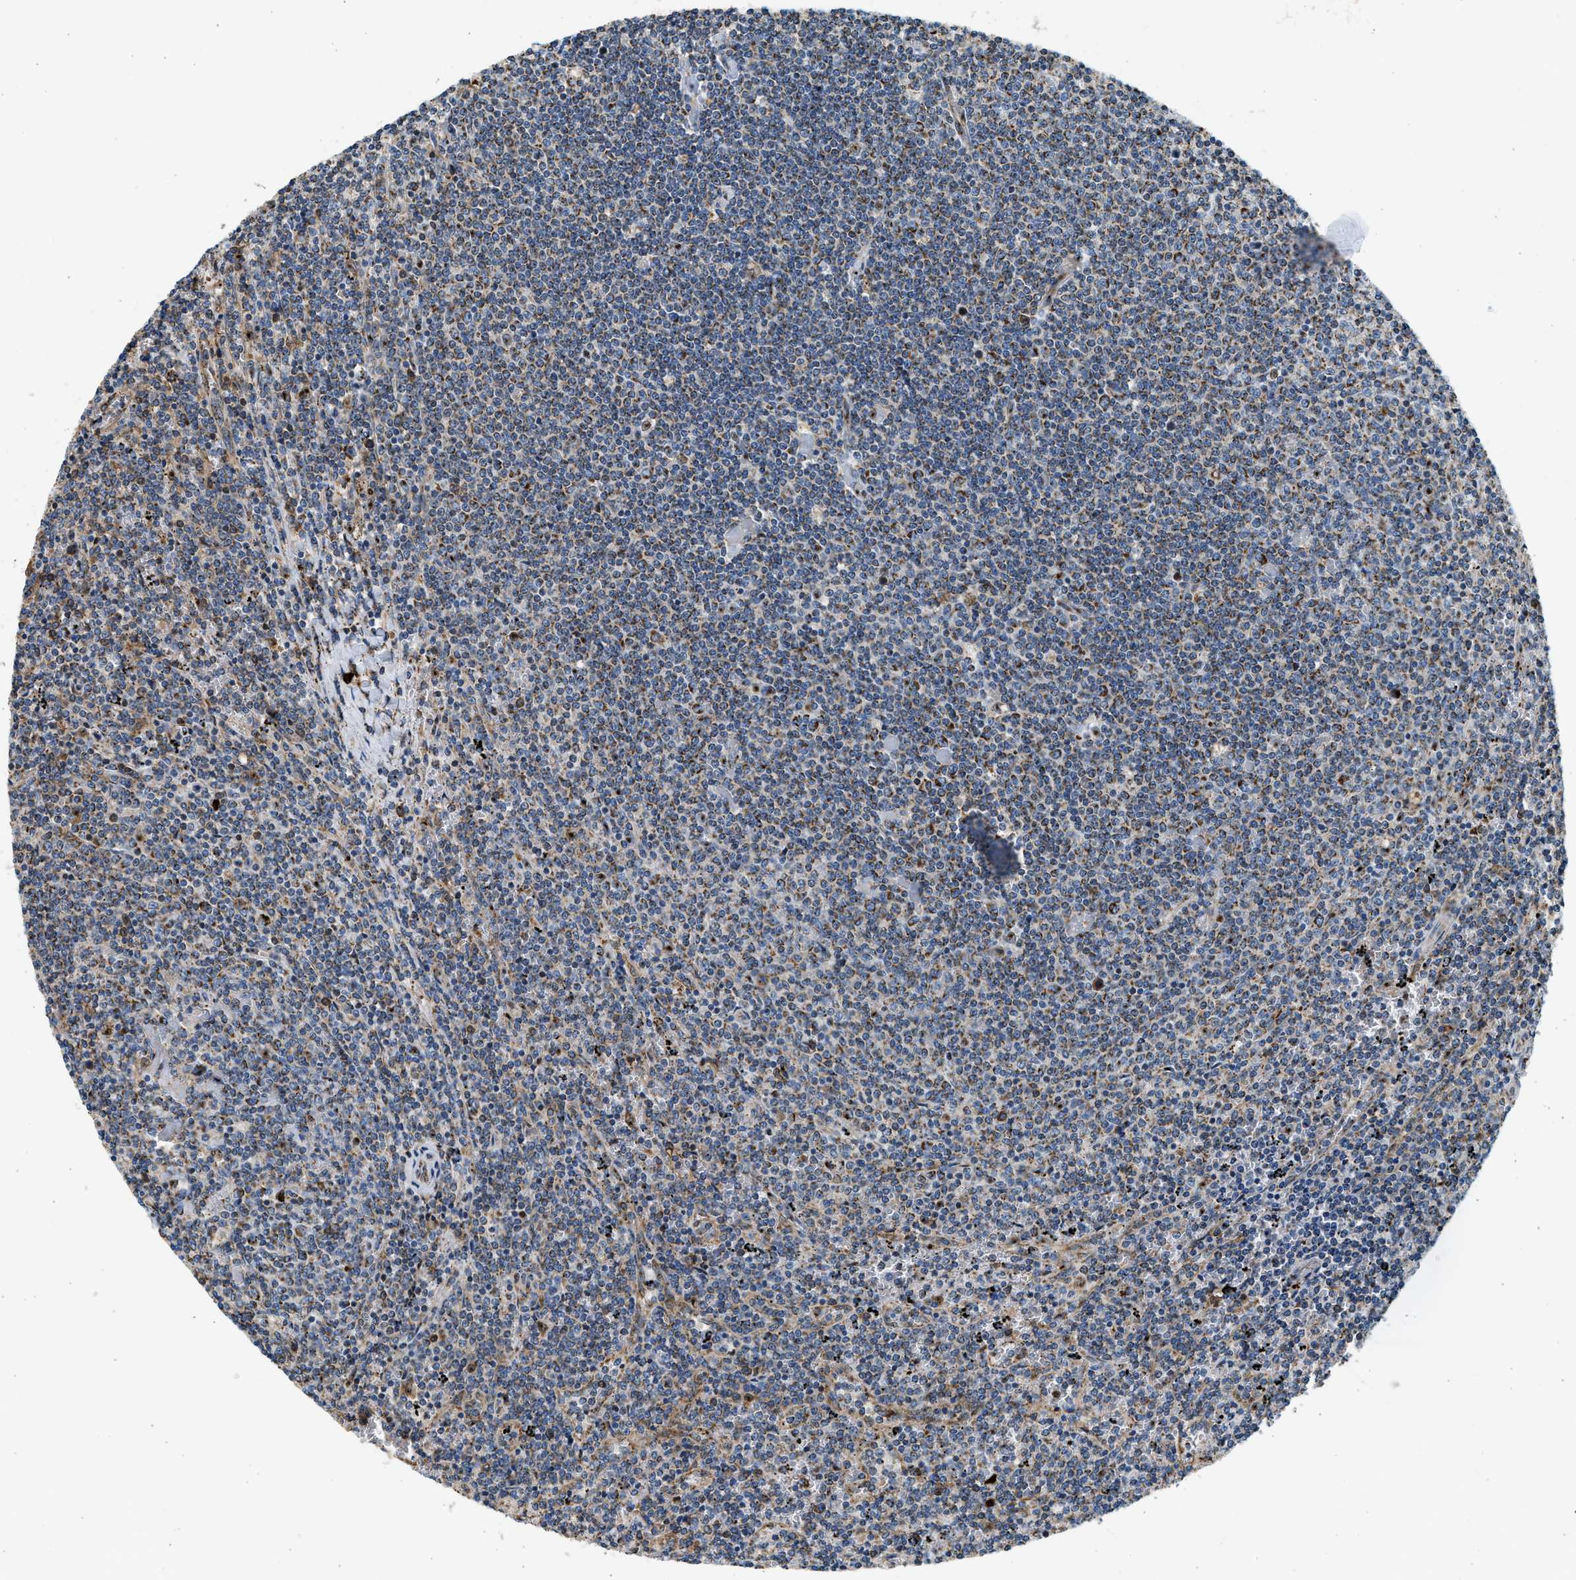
{"staining": {"intensity": "moderate", "quantity": "25%-75%", "location": "cytoplasmic/membranous"}, "tissue": "lymphoma", "cell_type": "Tumor cells", "image_type": "cancer", "snomed": [{"axis": "morphology", "description": "Malignant lymphoma, non-Hodgkin's type, Low grade"}, {"axis": "topography", "description": "Spleen"}], "caption": "This photomicrograph shows low-grade malignant lymphoma, non-Hodgkin's type stained with immunohistochemistry to label a protein in brown. The cytoplasmic/membranous of tumor cells show moderate positivity for the protein. Nuclei are counter-stained blue.", "gene": "KCNMB3", "patient": {"sex": "female", "age": 50}}